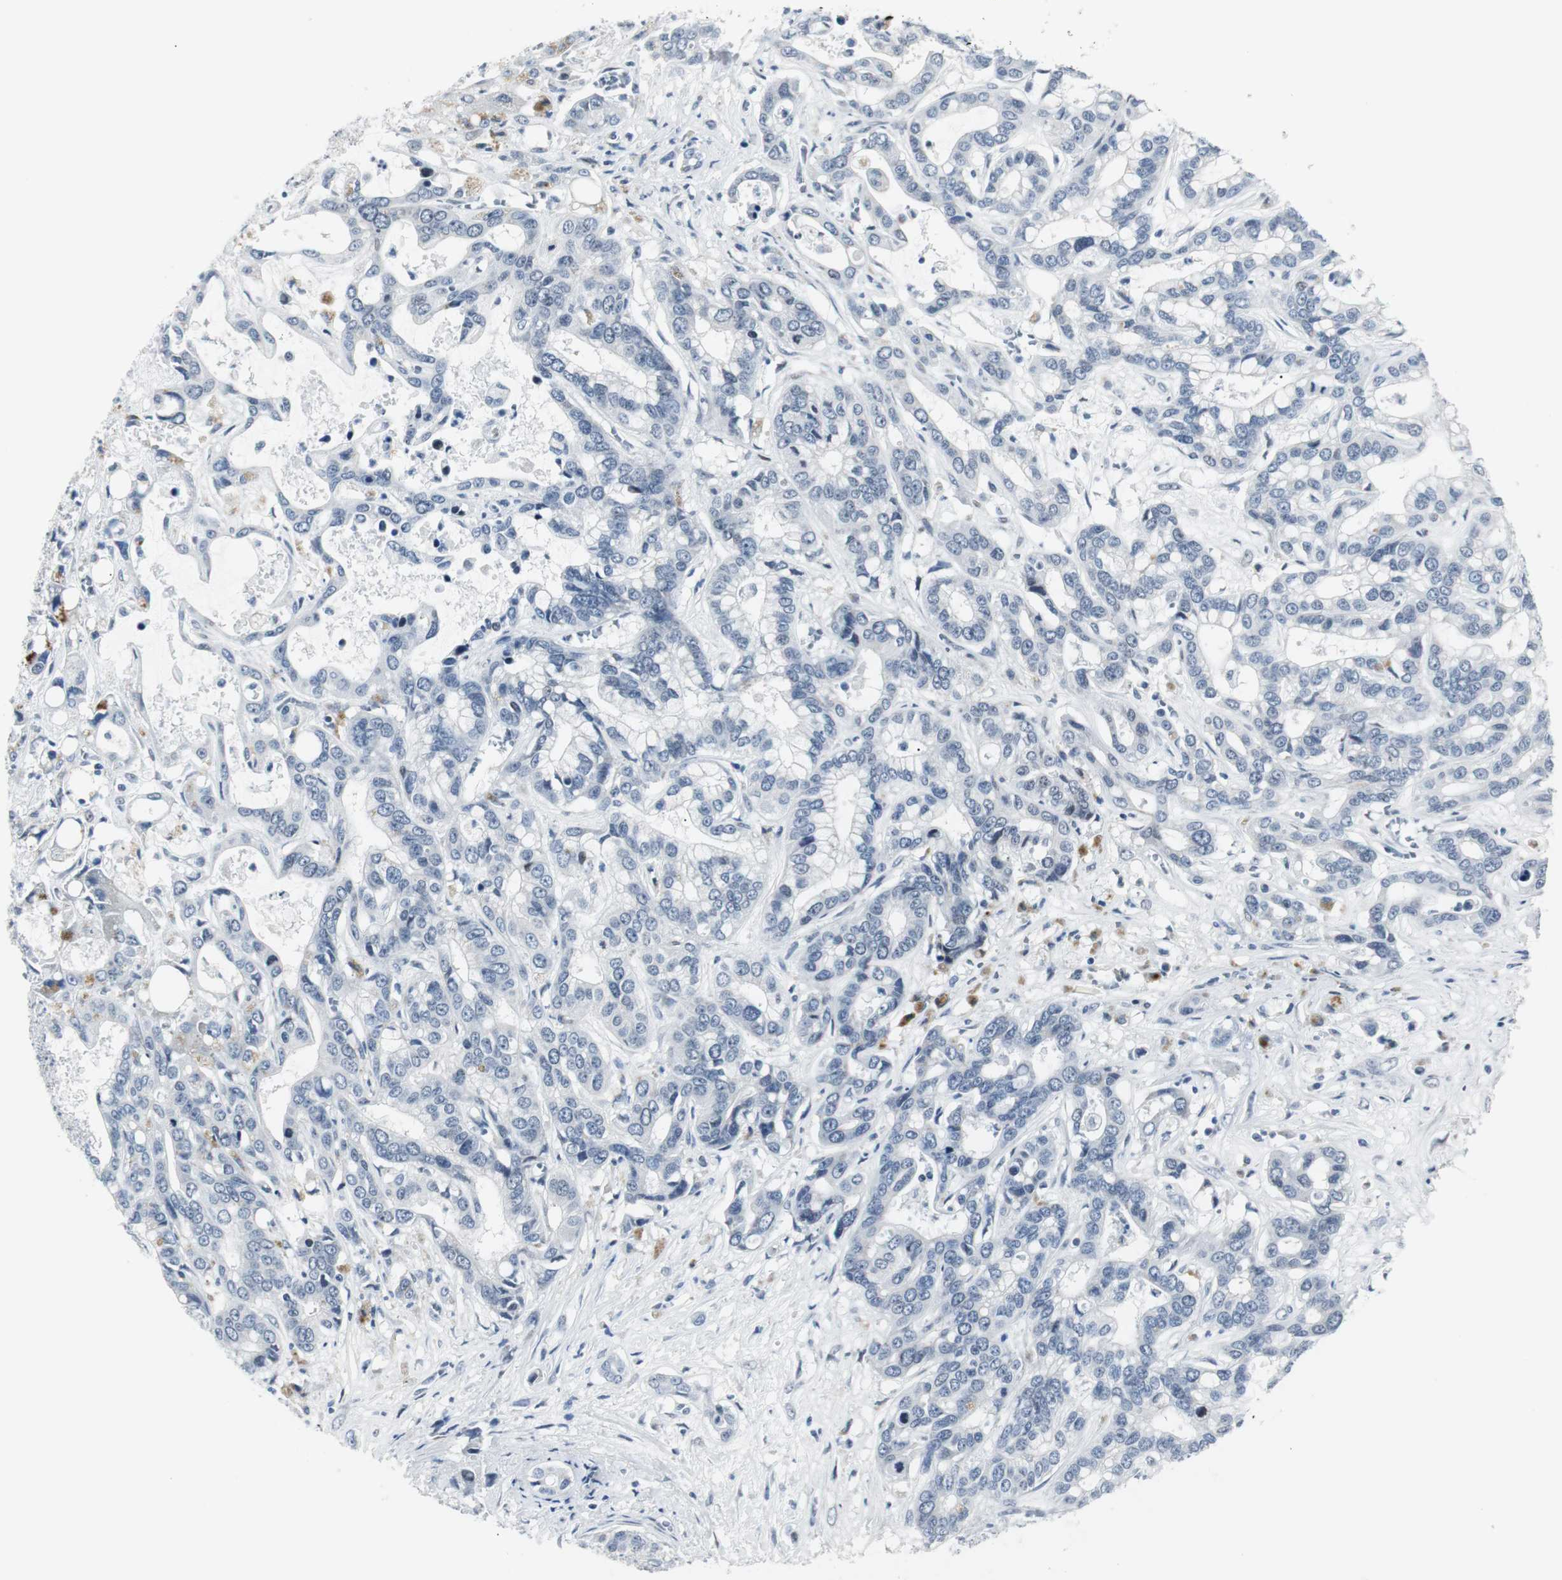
{"staining": {"intensity": "weak", "quantity": "<25%", "location": "nuclear"}, "tissue": "liver cancer", "cell_type": "Tumor cells", "image_type": "cancer", "snomed": [{"axis": "morphology", "description": "Cholangiocarcinoma"}, {"axis": "topography", "description": "Liver"}], "caption": "The IHC photomicrograph has no significant positivity in tumor cells of liver cancer tissue.", "gene": "MTA1", "patient": {"sex": "female", "age": 65}}